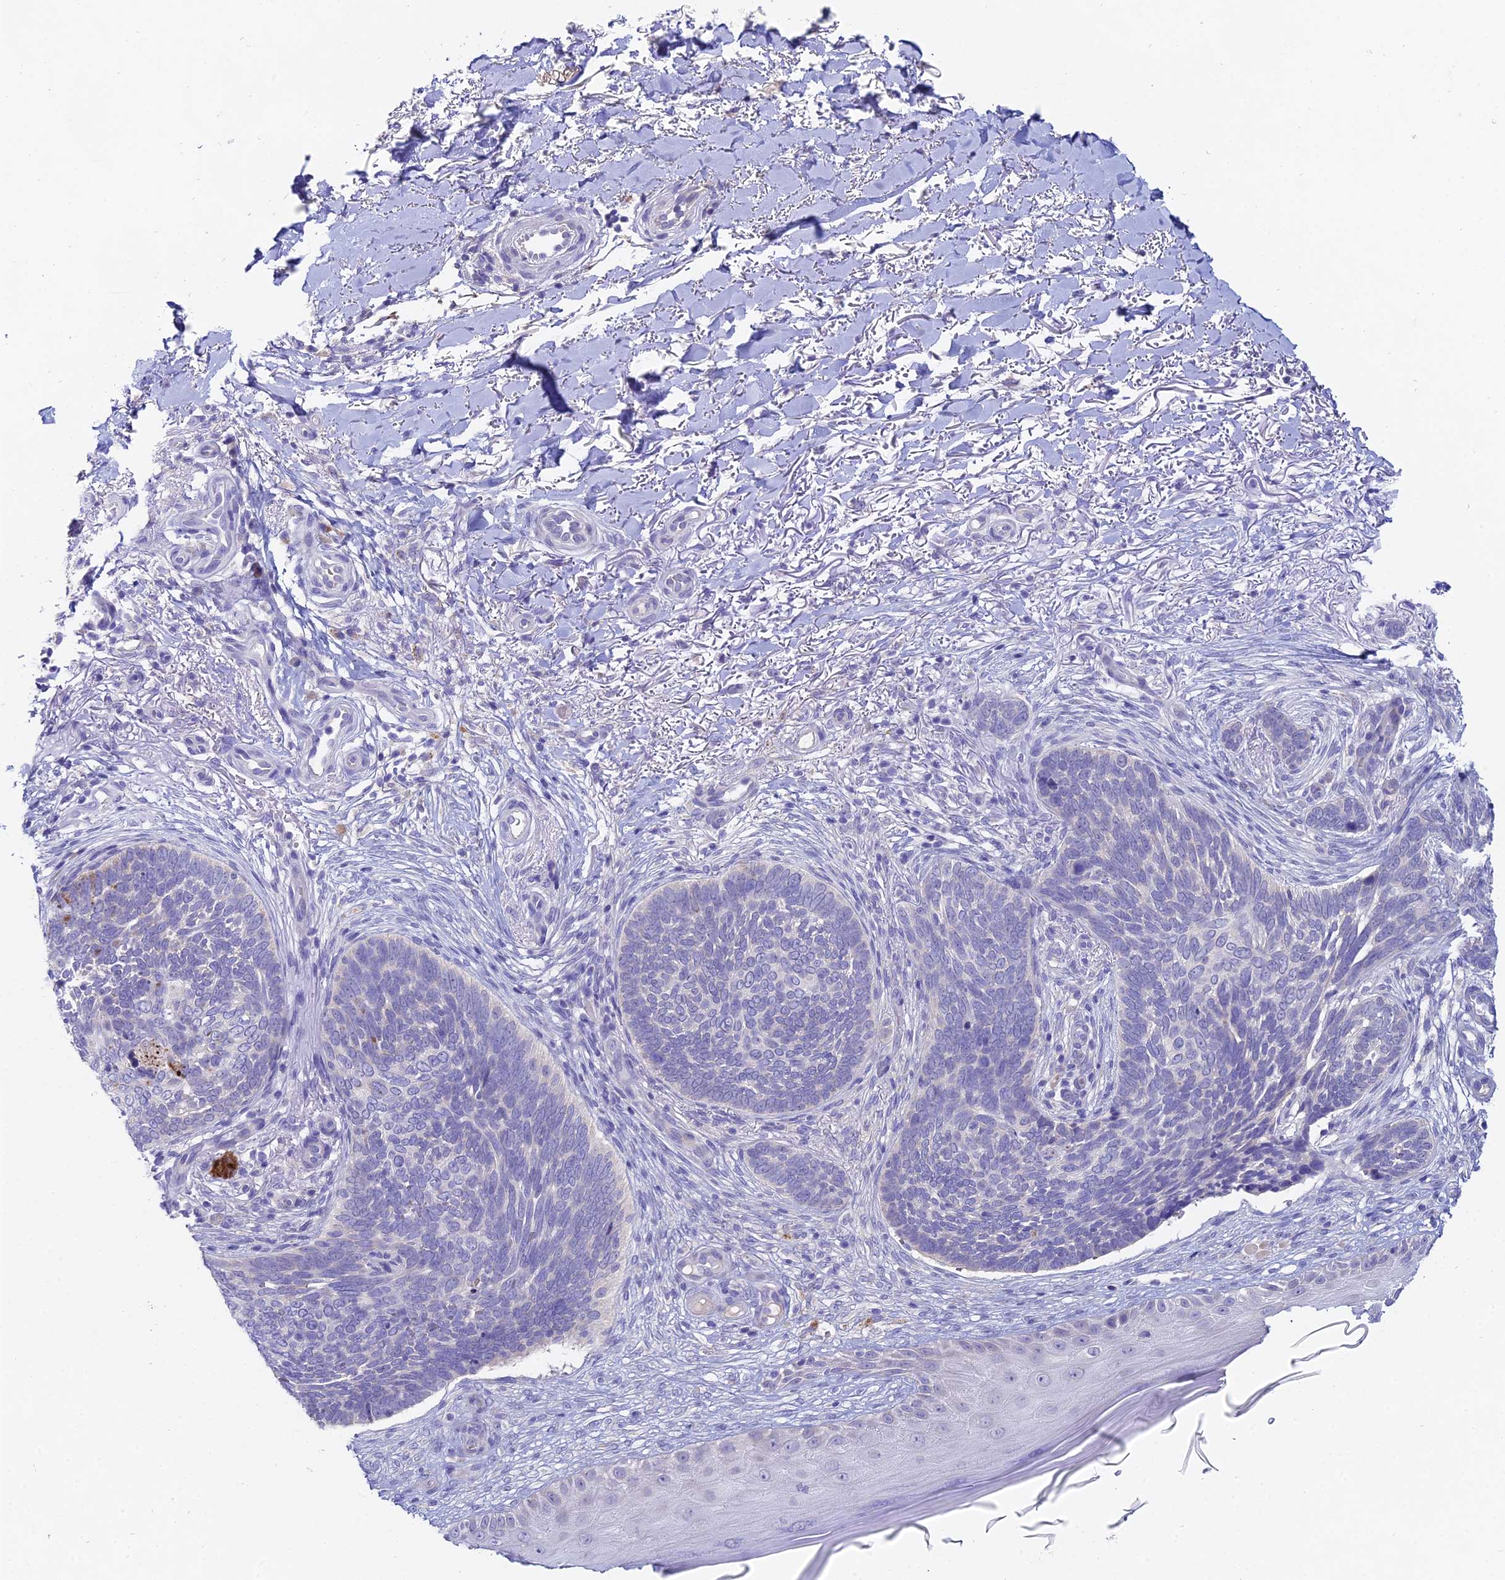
{"staining": {"intensity": "negative", "quantity": "none", "location": "none"}, "tissue": "skin cancer", "cell_type": "Tumor cells", "image_type": "cancer", "snomed": [{"axis": "morphology", "description": "Normal tissue, NOS"}, {"axis": "morphology", "description": "Basal cell carcinoma"}, {"axis": "topography", "description": "Skin"}], "caption": "An IHC image of skin cancer is shown. There is no staining in tumor cells of skin cancer.", "gene": "WDR43", "patient": {"sex": "female", "age": 67}}